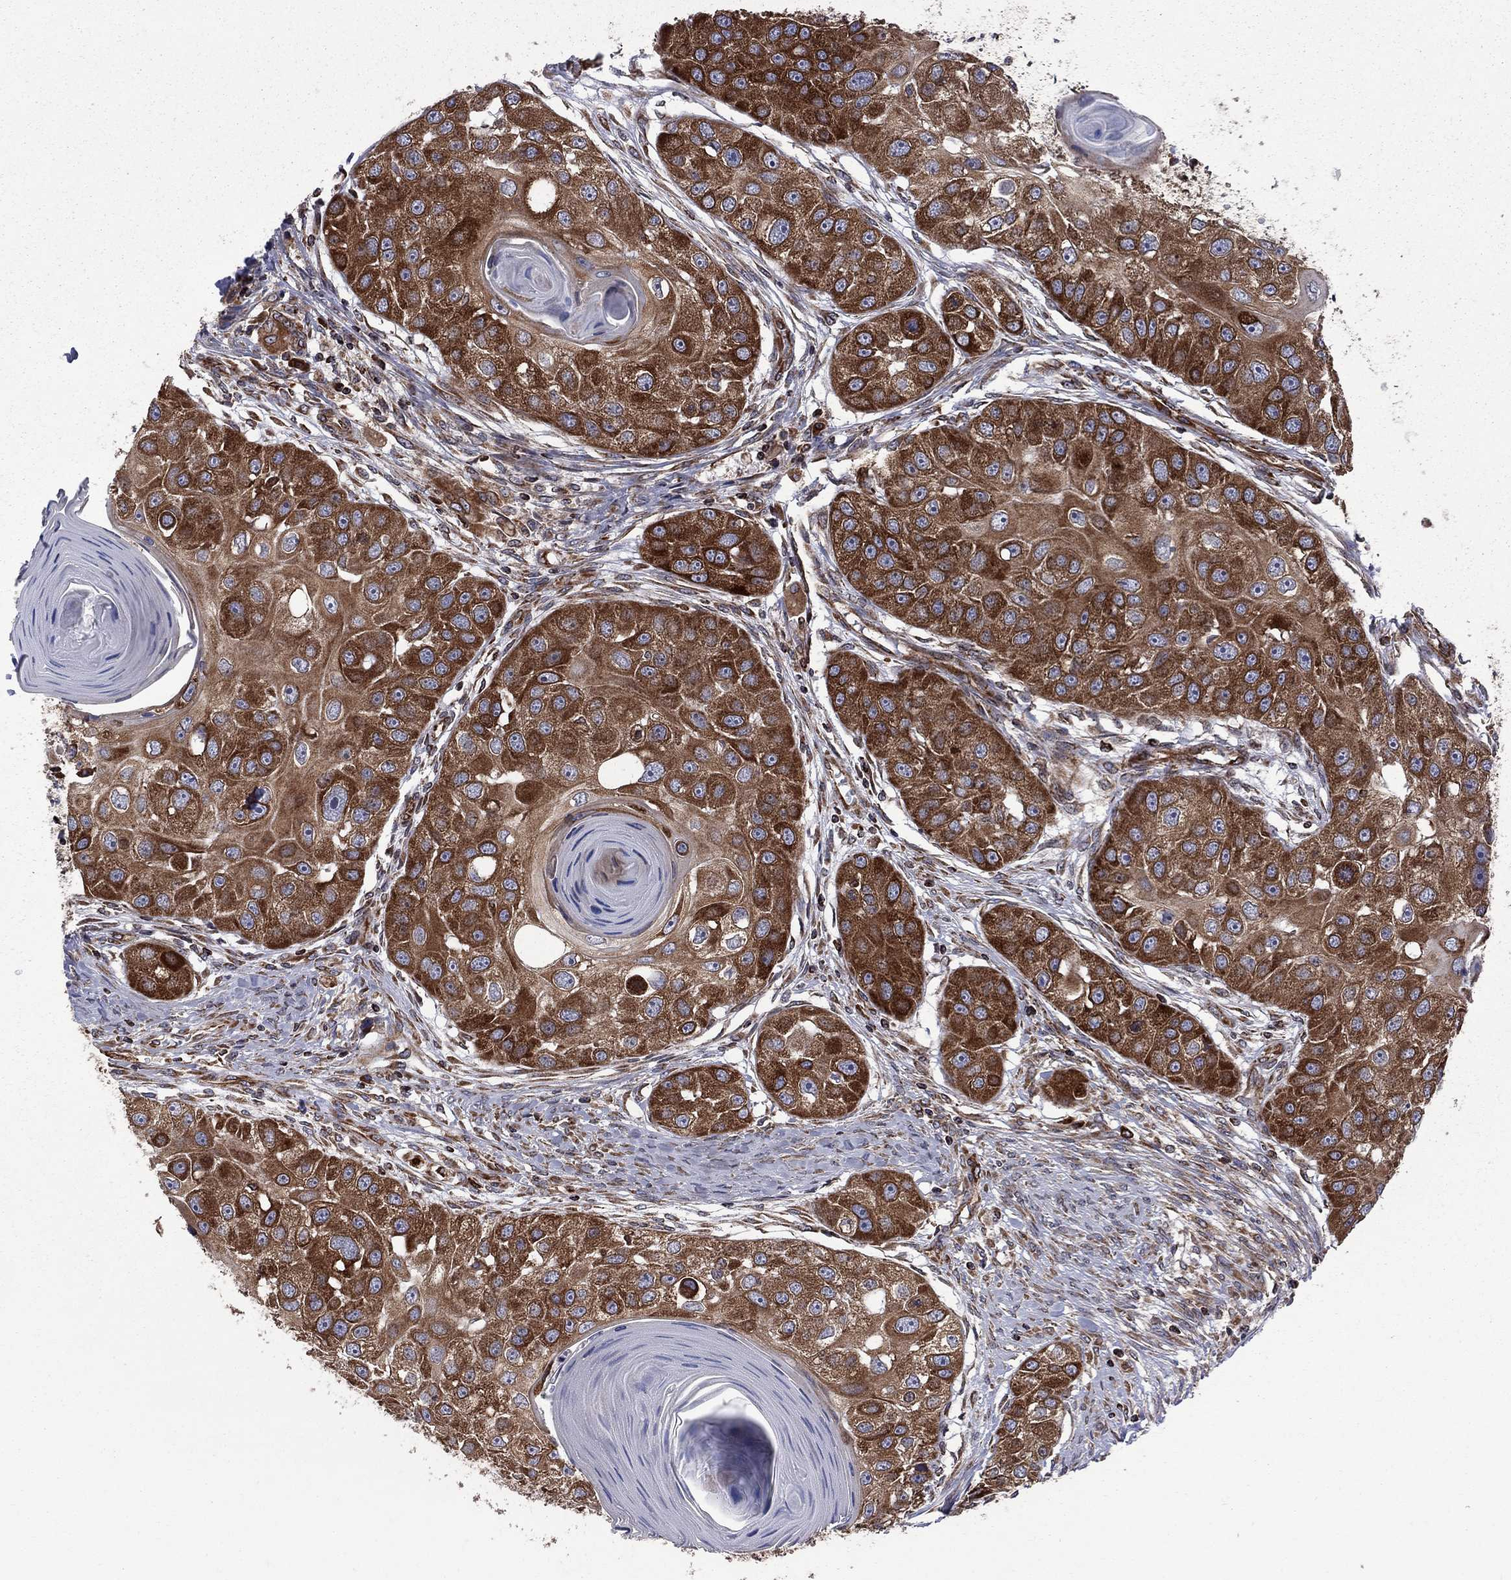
{"staining": {"intensity": "strong", "quantity": "25%-75%", "location": "cytoplasmic/membranous"}, "tissue": "head and neck cancer", "cell_type": "Tumor cells", "image_type": "cancer", "snomed": [{"axis": "morphology", "description": "Normal tissue, NOS"}, {"axis": "morphology", "description": "Squamous cell carcinoma, NOS"}, {"axis": "topography", "description": "Skeletal muscle"}, {"axis": "topography", "description": "Head-Neck"}], "caption": "A high-resolution photomicrograph shows IHC staining of head and neck cancer (squamous cell carcinoma), which reveals strong cytoplasmic/membranous positivity in about 25%-75% of tumor cells.", "gene": "CLPTM1", "patient": {"sex": "male", "age": 51}}